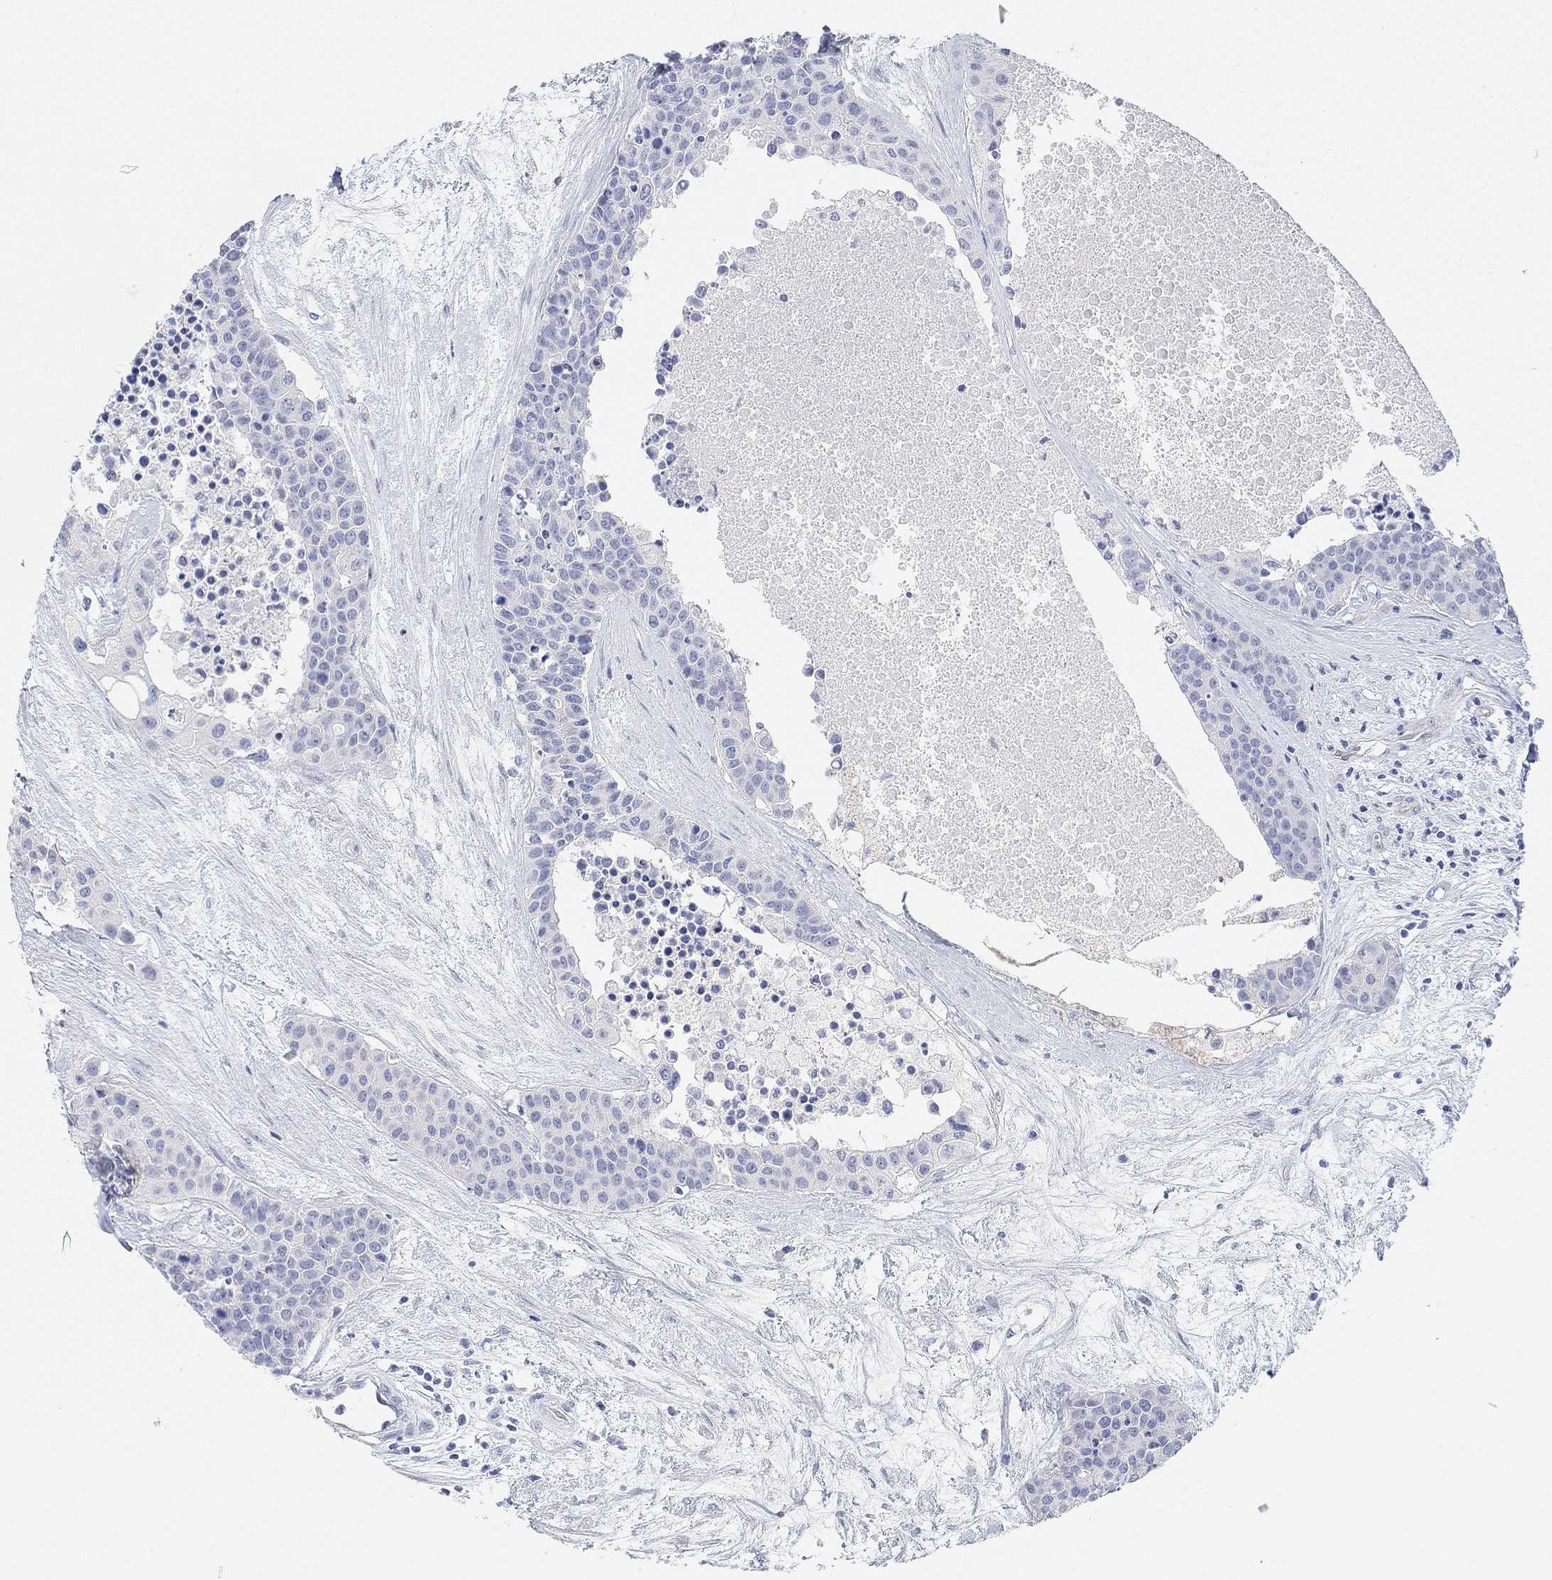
{"staining": {"intensity": "negative", "quantity": "none", "location": "none"}, "tissue": "carcinoid", "cell_type": "Tumor cells", "image_type": "cancer", "snomed": [{"axis": "morphology", "description": "Carcinoid, malignant, NOS"}, {"axis": "topography", "description": "Colon"}], "caption": "The photomicrograph exhibits no significant expression in tumor cells of carcinoid.", "gene": "VAT1L", "patient": {"sex": "male", "age": 81}}